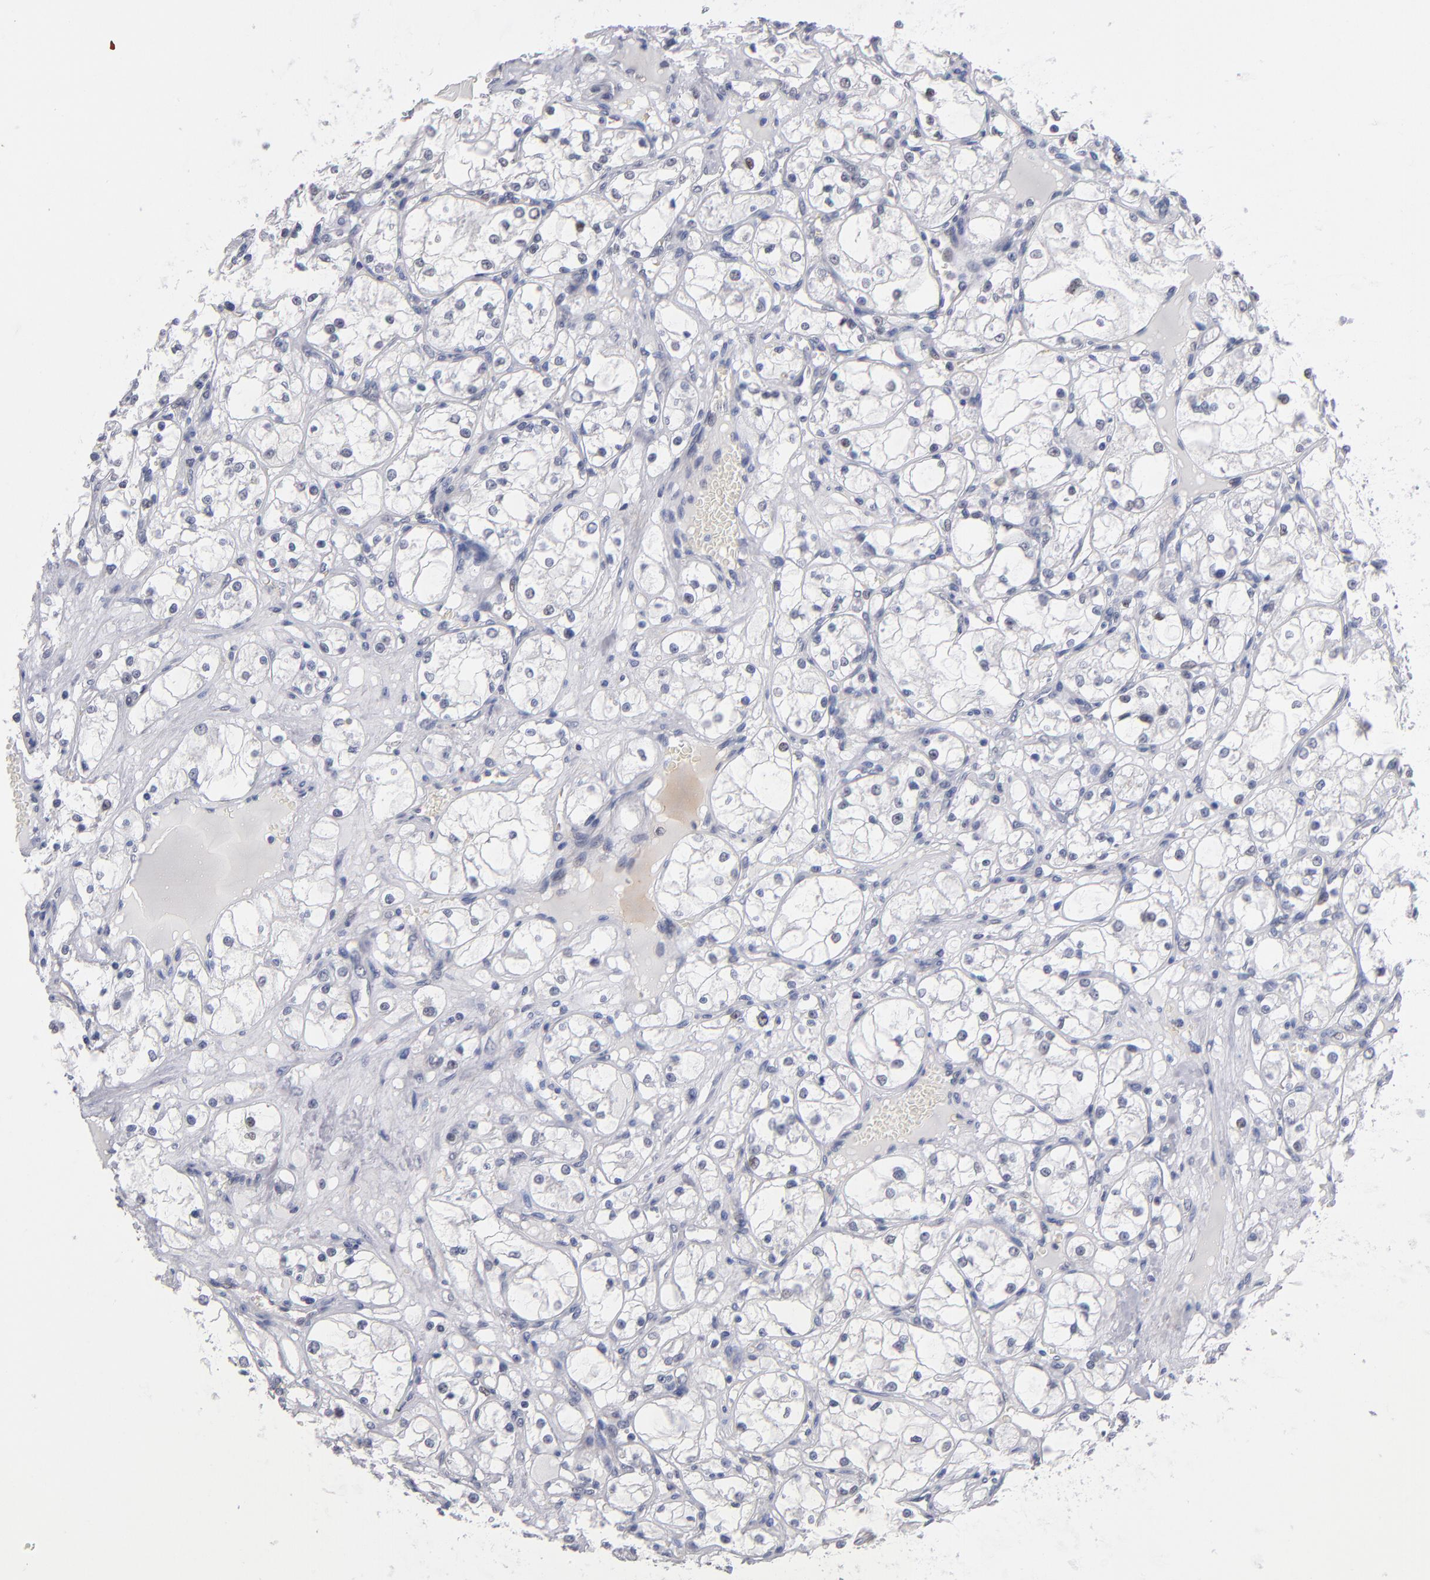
{"staining": {"intensity": "moderate", "quantity": "25%-75%", "location": "nuclear"}, "tissue": "renal cancer", "cell_type": "Tumor cells", "image_type": "cancer", "snomed": [{"axis": "morphology", "description": "Adenocarcinoma, NOS"}, {"axis": "topography", "description": "Kidney"}], "caption": "Renal cancer tissue reveals moderate nuclear positivity in about 25%-75% of tumor cells", "gene": "MN1", "patient": {"sex": "male", "age": 61}}